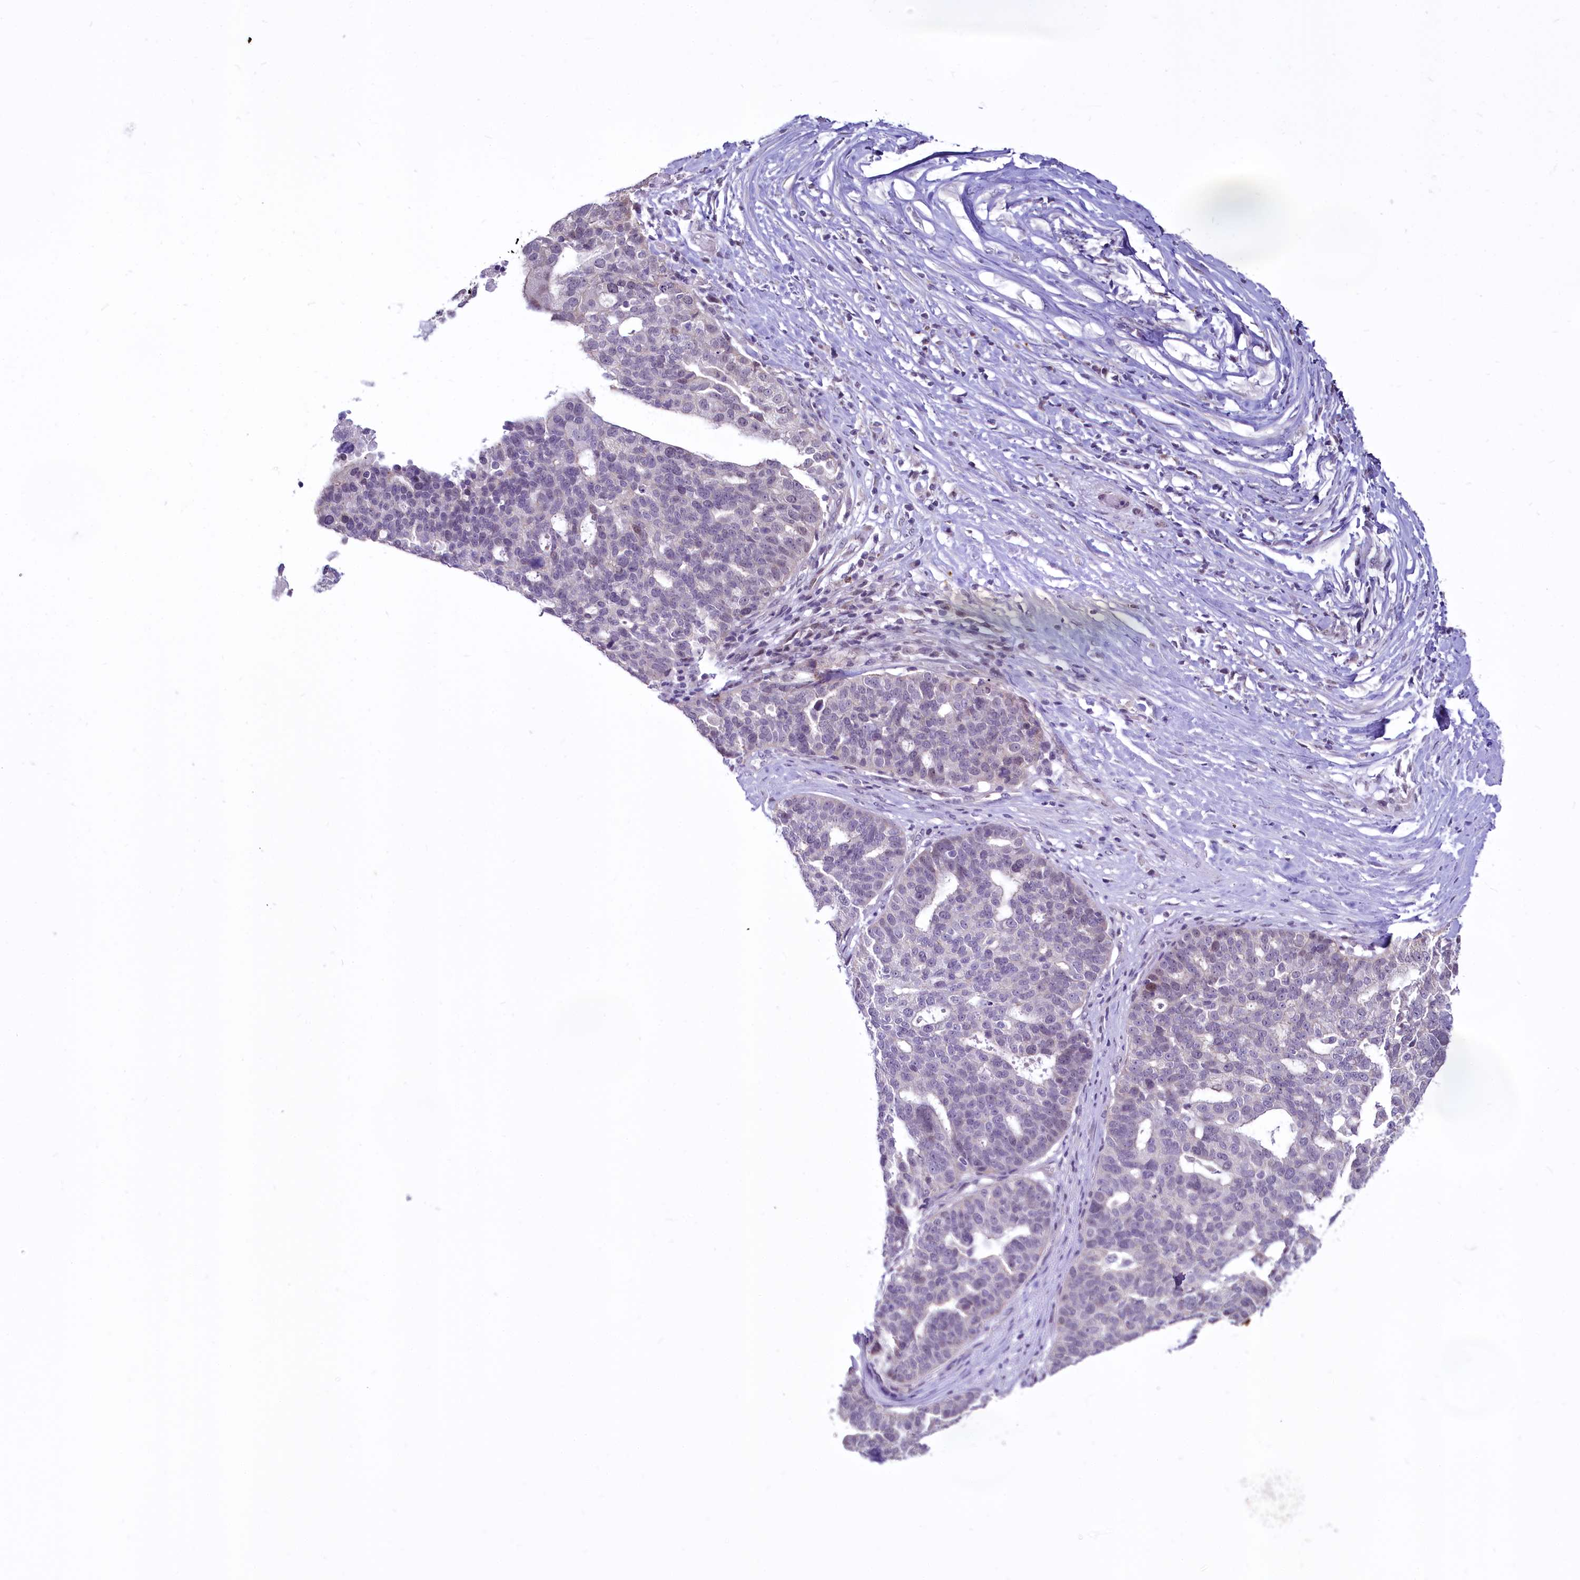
{"staining": {"intensity": "negative", "quantity": "none", "location": "none"}, "tissue": "ovarian cancer", "cell_type": "Tumor cells", "image_type": "cancer", "snomed": [{"axis": "morphology", "description": "Cystadenocarcinoma, serous, NOS"}, {"axis": "topography", "description": "Ovary"}], "caption": "The IHC image has no significant expression in tumor cells of serous cystadenocarcinoma (ovarian) tissue.", "gene": "BANK1", "patient": {"sex": "female", "age": 59}}